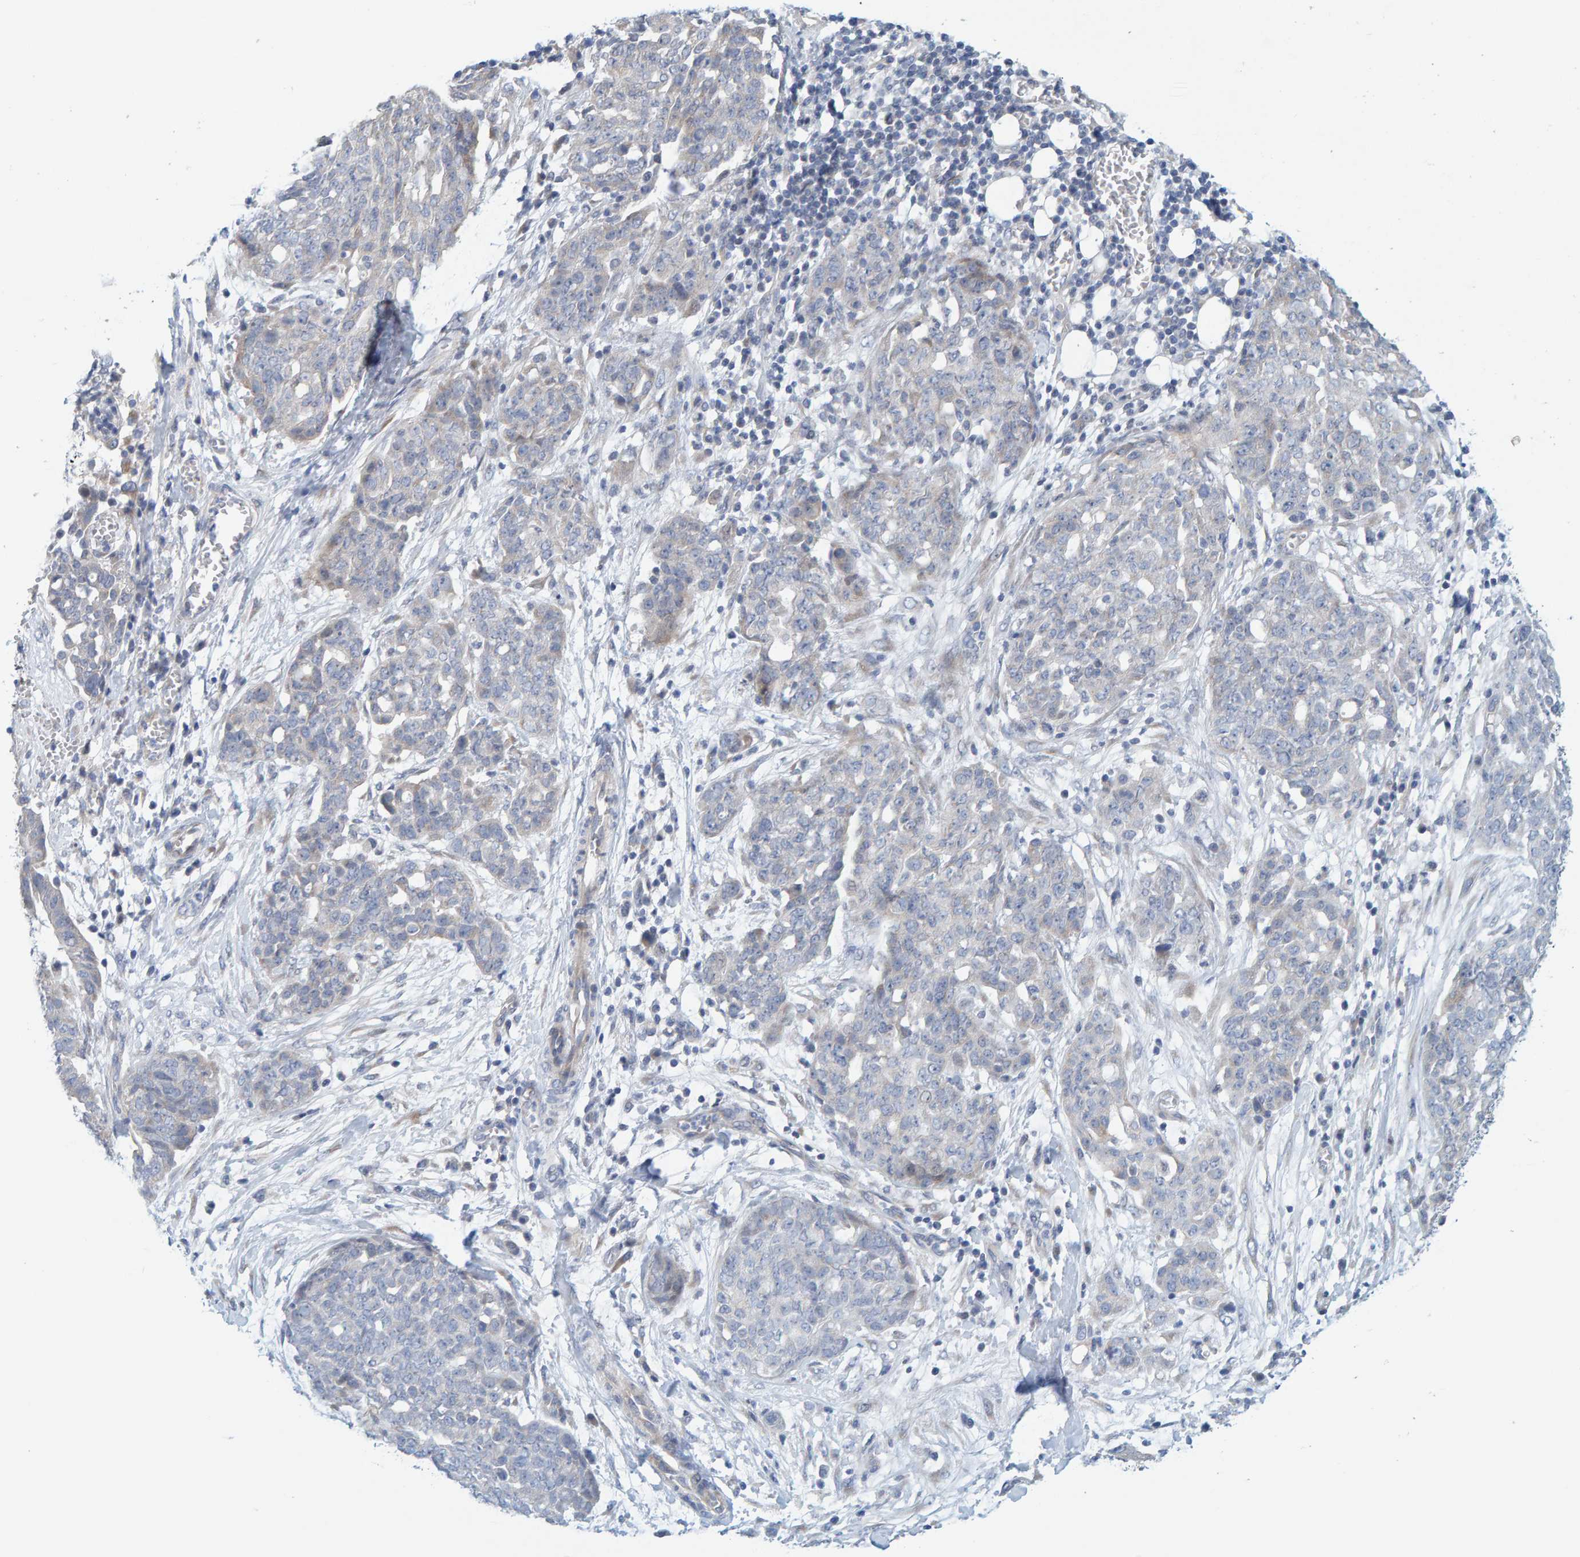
{"staining": {"intensity": "weak", "quantity": "<25%", "location": "cytoplasmic/membranous"}, "tissue": "ovarian cancer", "cell_type": "Tumor cells", "image_type": "cancer", "snomed": [{"axis": "morphology", "description": "Cystadenocarcinoma, serous, NOS"}, {"axis": "topography", "description": "Soft tissue"}, {"axis": "topography", "description": "Ovary"}], "caption": "Tumor cells show no significant protein expression in ovarian cancer (serous cystadenocarcinoma). The staining is performed using DAB (3,3'-diaminobenzidine) brown chromogen with nuclei counter-stained in using hematoxylin.", "gene": "ZC3H3", "patient": {"sex": "female", "age": 57}}